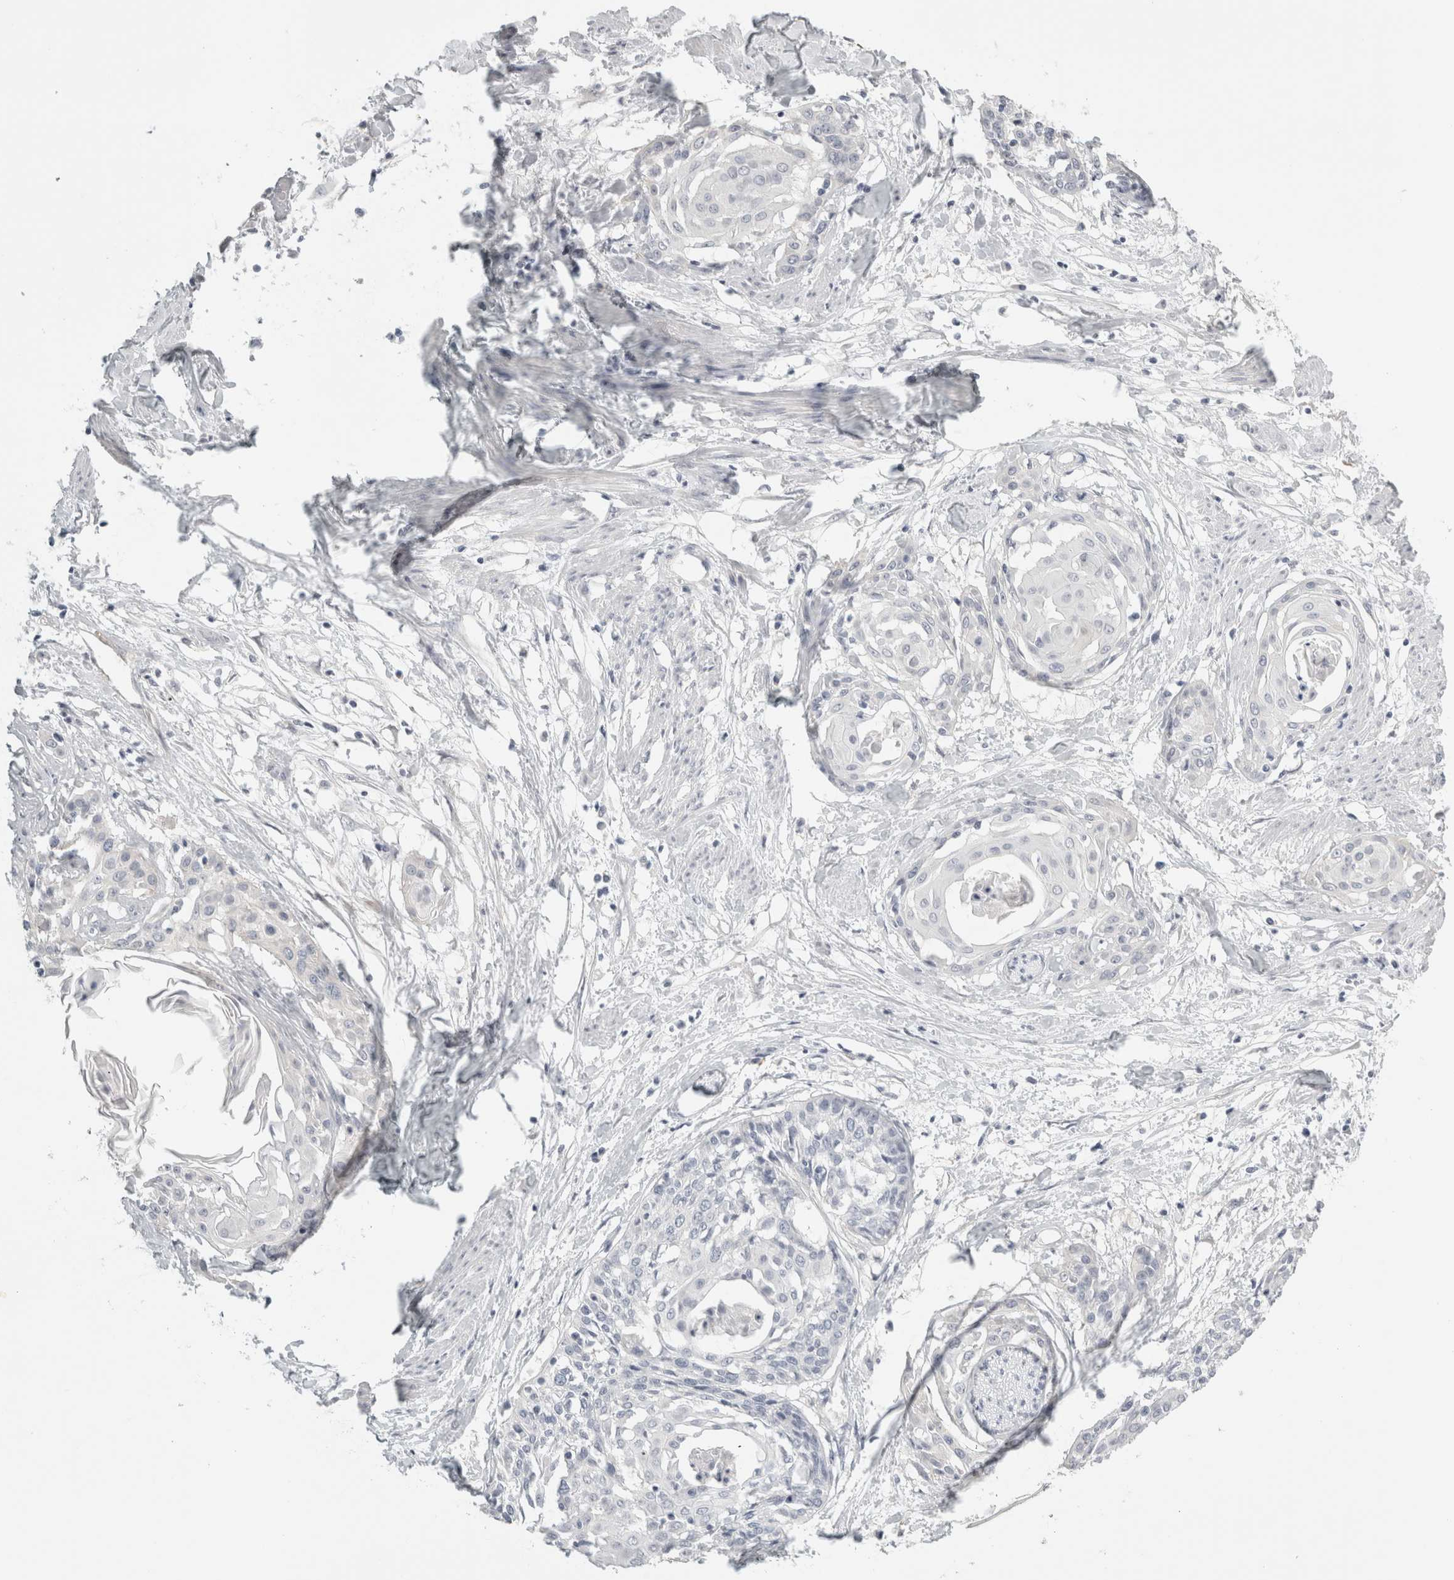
{"staining": {"intensity": "negative", "quantity": "none", "location": "none"}, "tissue": "cervical cancer", "cell_type": "Tumor cells", "image_type": "cancer", "snomed": [{"axis": "morphology", "description": "Squamous cell carcinoma, NOS"}, {"axis": "topography", "description": "Cervix"}], "caption": "Tumor cells show no significant protein positivity in squamous cell carcinoma (cervical). (DAB immunohistochemistry visualized using brightfield microscopy, high magnification).", "gene": "FBLIM1", "patient": {"sex": "female", "age": 57}}